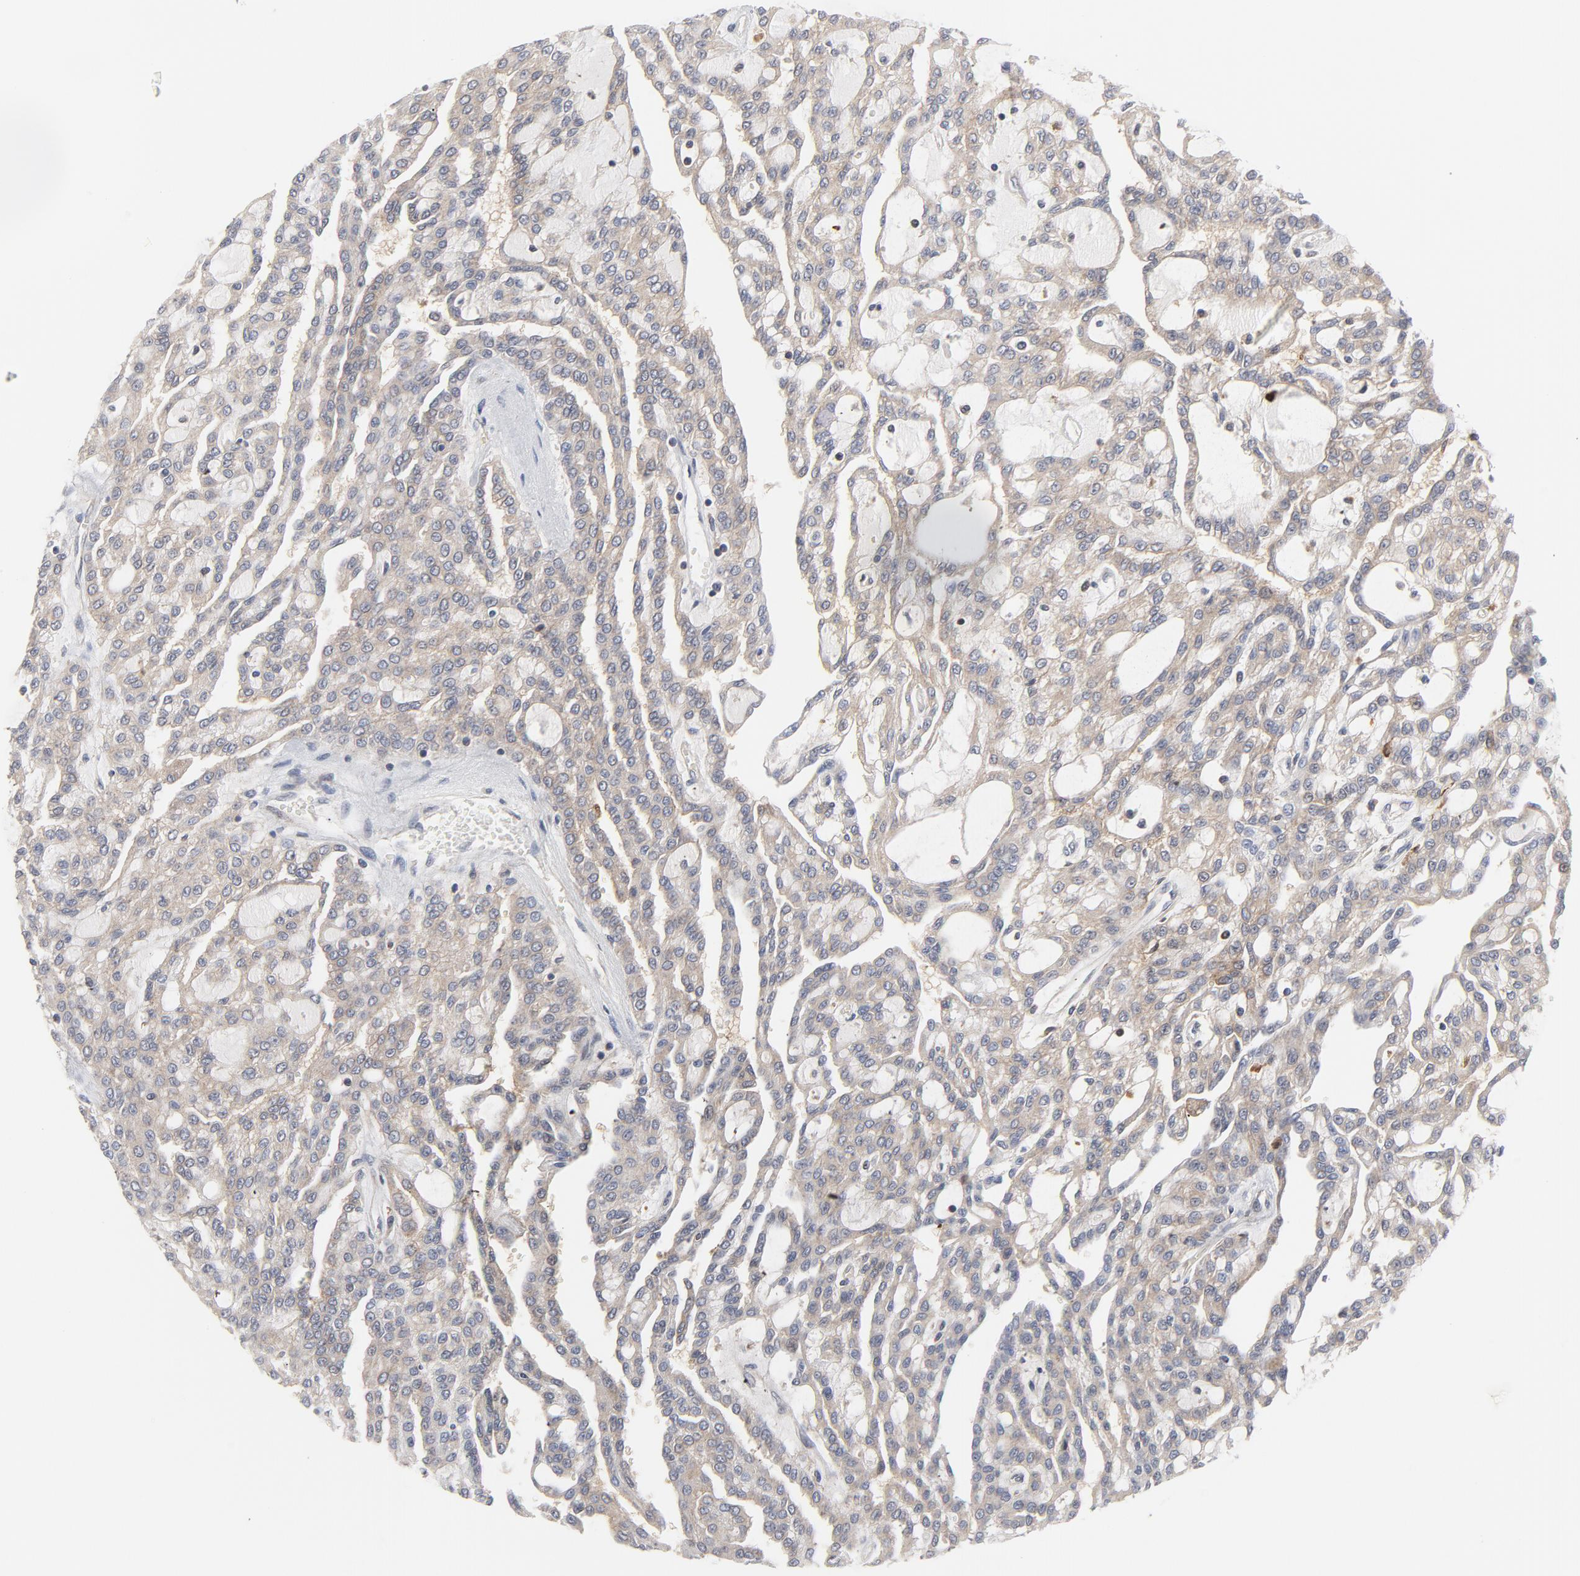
{"staining": {"intensity": "weak", "quantity": ">75%", "location": "cytoplasmic/membranous"}, "tissue": "renal cancer", "cell_type": "Tumor cells", "image_type": "cancer", "snomed": [{"axis": "morphology", "description": "Adenocarcinoma, NOS"}, {"axis": "topography", "description": "Kidney"}], "caption": "Immunohistochemical staining of renal cancer (adenocarcinoma) shows weak cytoplasmic/membranous protein expression in approximately >75% of tumor cells.", "gene": "RAPGEF4", "patient": {"sex": "male", "age": 63}}